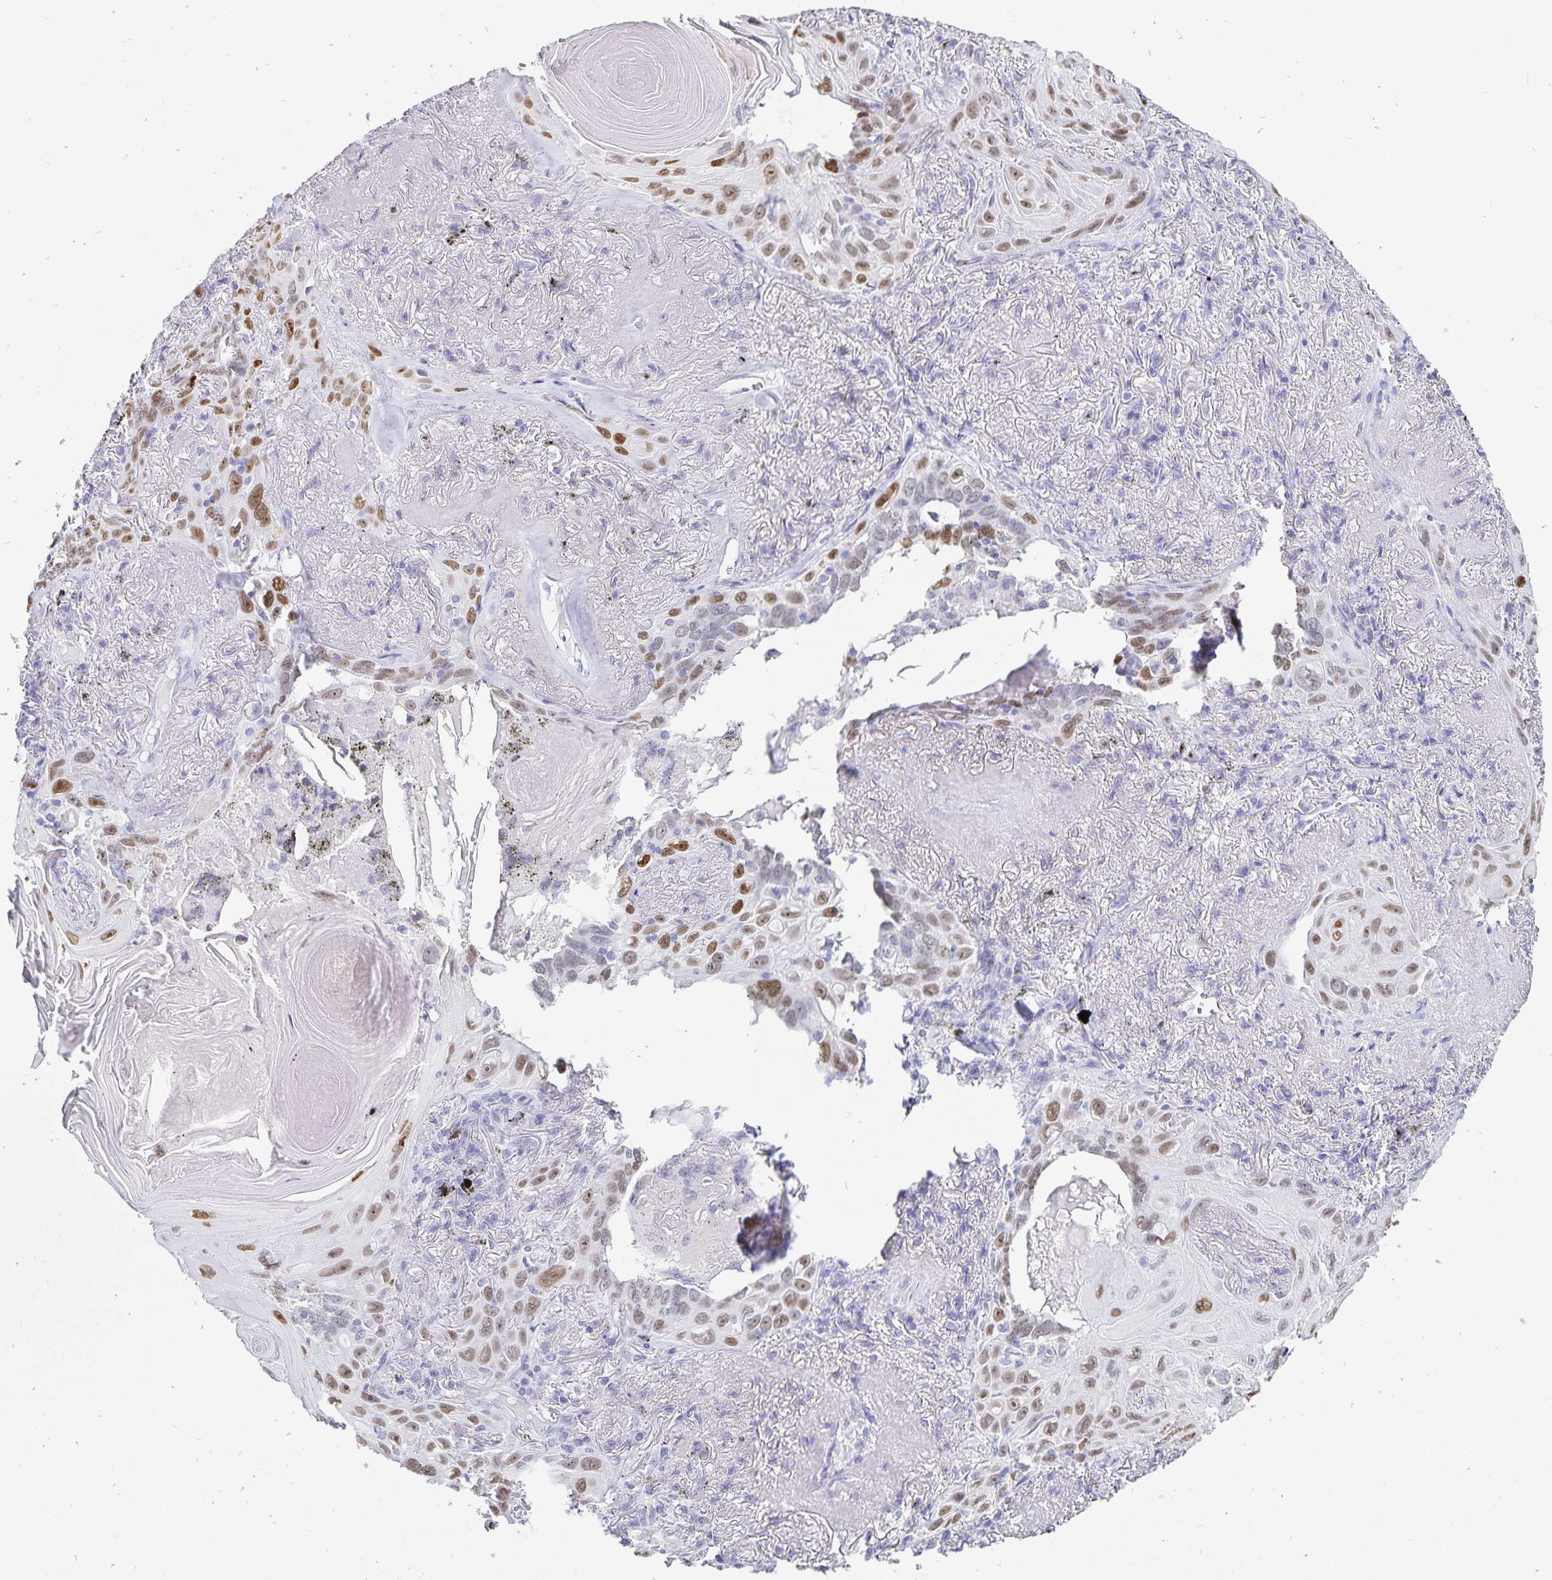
{"staining": {"intensity": "moderate", "quantity": ">75%", "location": "nuclear"}, "tissue": "lung cancer", "cell_type": "Tumor cells", "image_type": "cancer", "snomed": [{"axis": "morphology", "description": "Squamous cell carcinoma, NOS"}, {"axis": "topography", "description": "Lung"}], "caption": "Lung cancer stained for a protein shows moderate nuclear positivity in tumor cells.", "gene": "HMGB3", "patient": {"sex": "male", "age": 79}}